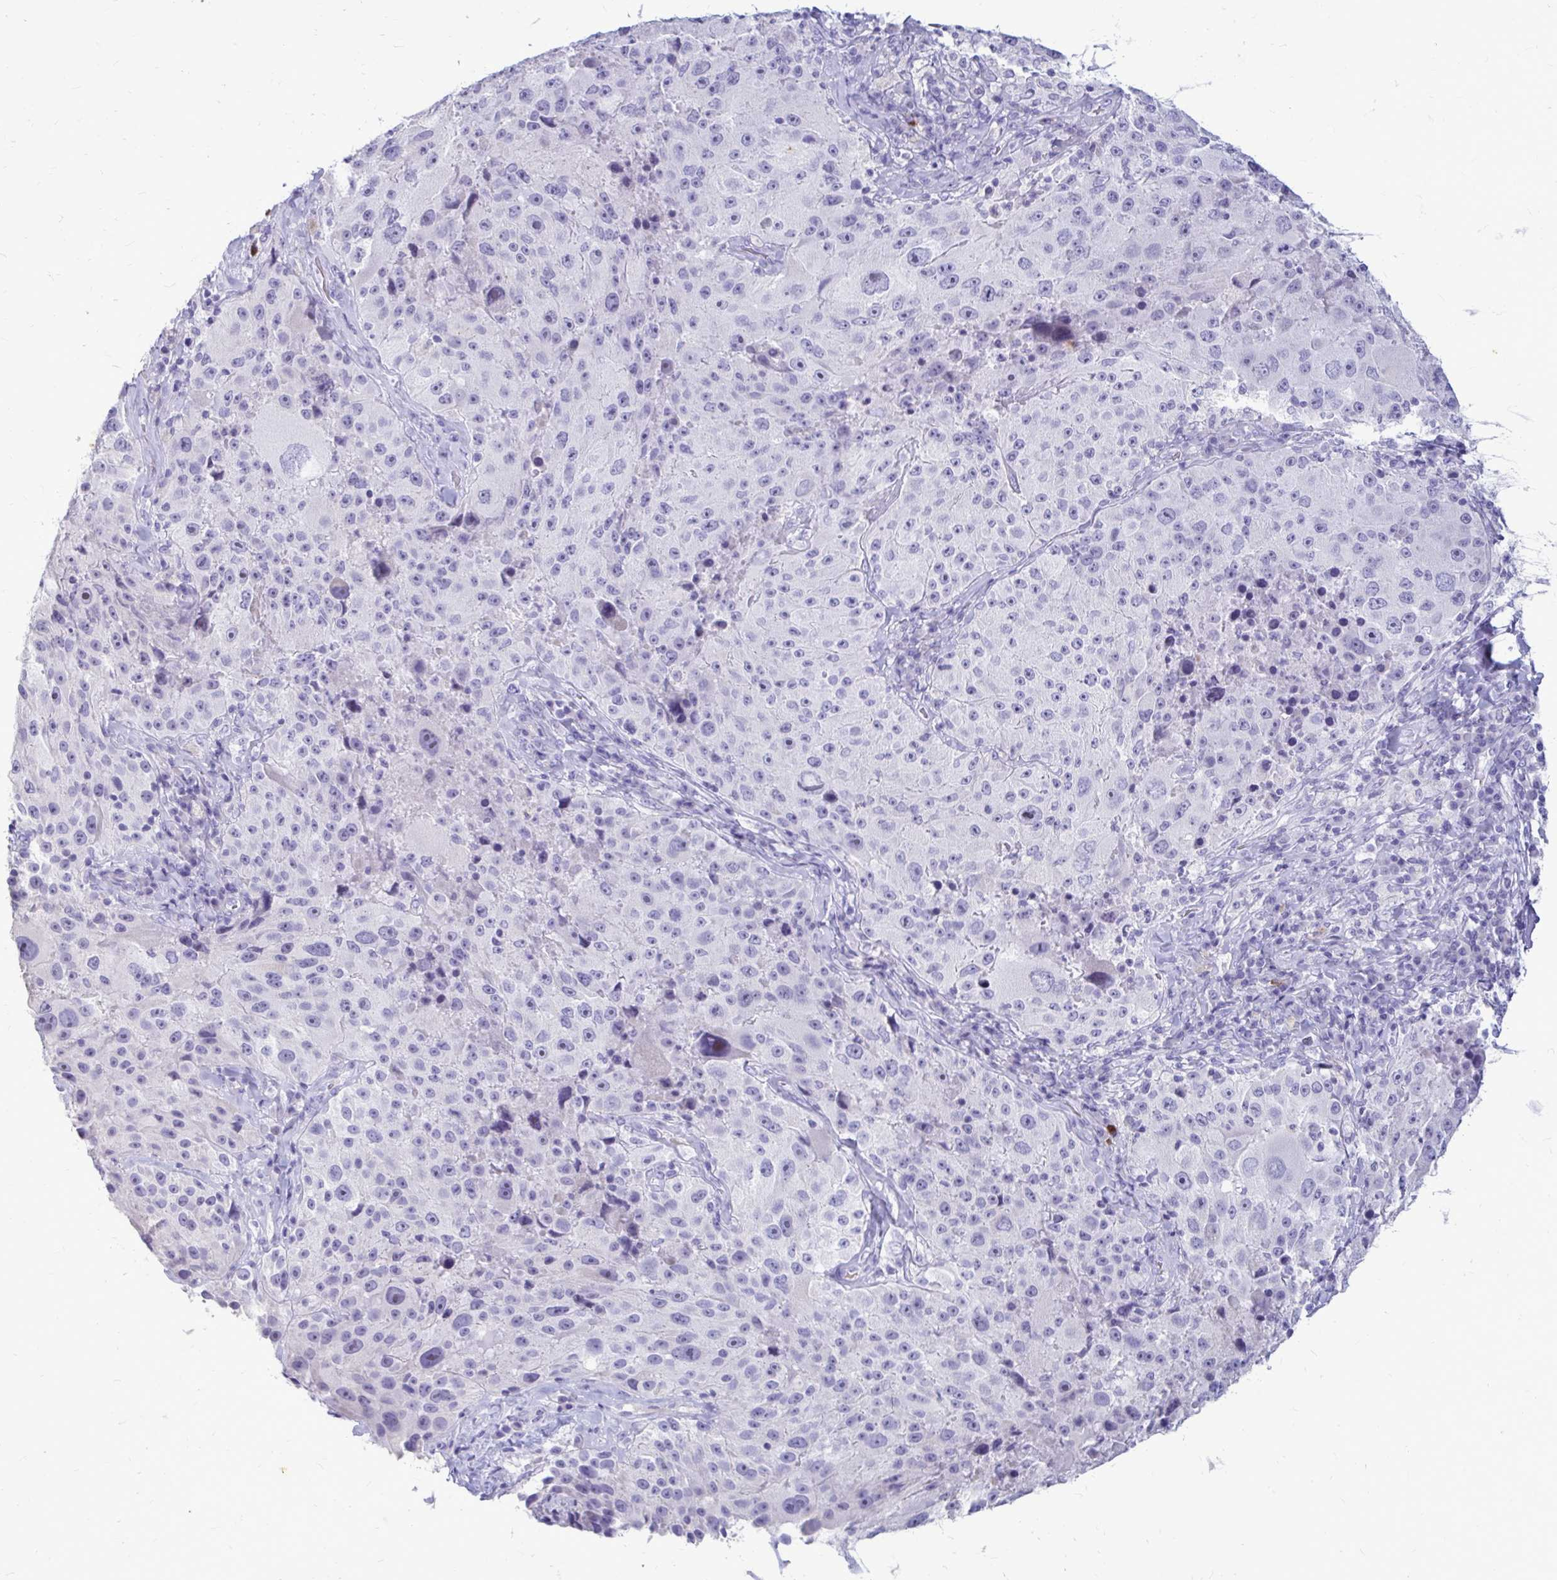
{"staining": {"intensity": "negative", "quantity": "none", "location": "none"}, "tissue": "melanoma", "cell_type": "Tumor cells", "image_type": "cancer", "snomed": [{"axis": "morphology", "description": "Malignant melanoma, Metastatic site"}, {"axis": "topography", "description": "Lymph node"}], "caption": "IHC of human malignant melanoma (metastatic site) demonstrates no positivity in tumor cells.", "gene": "NANOGNB", "patient": {"sex": "male", "age": 62}}